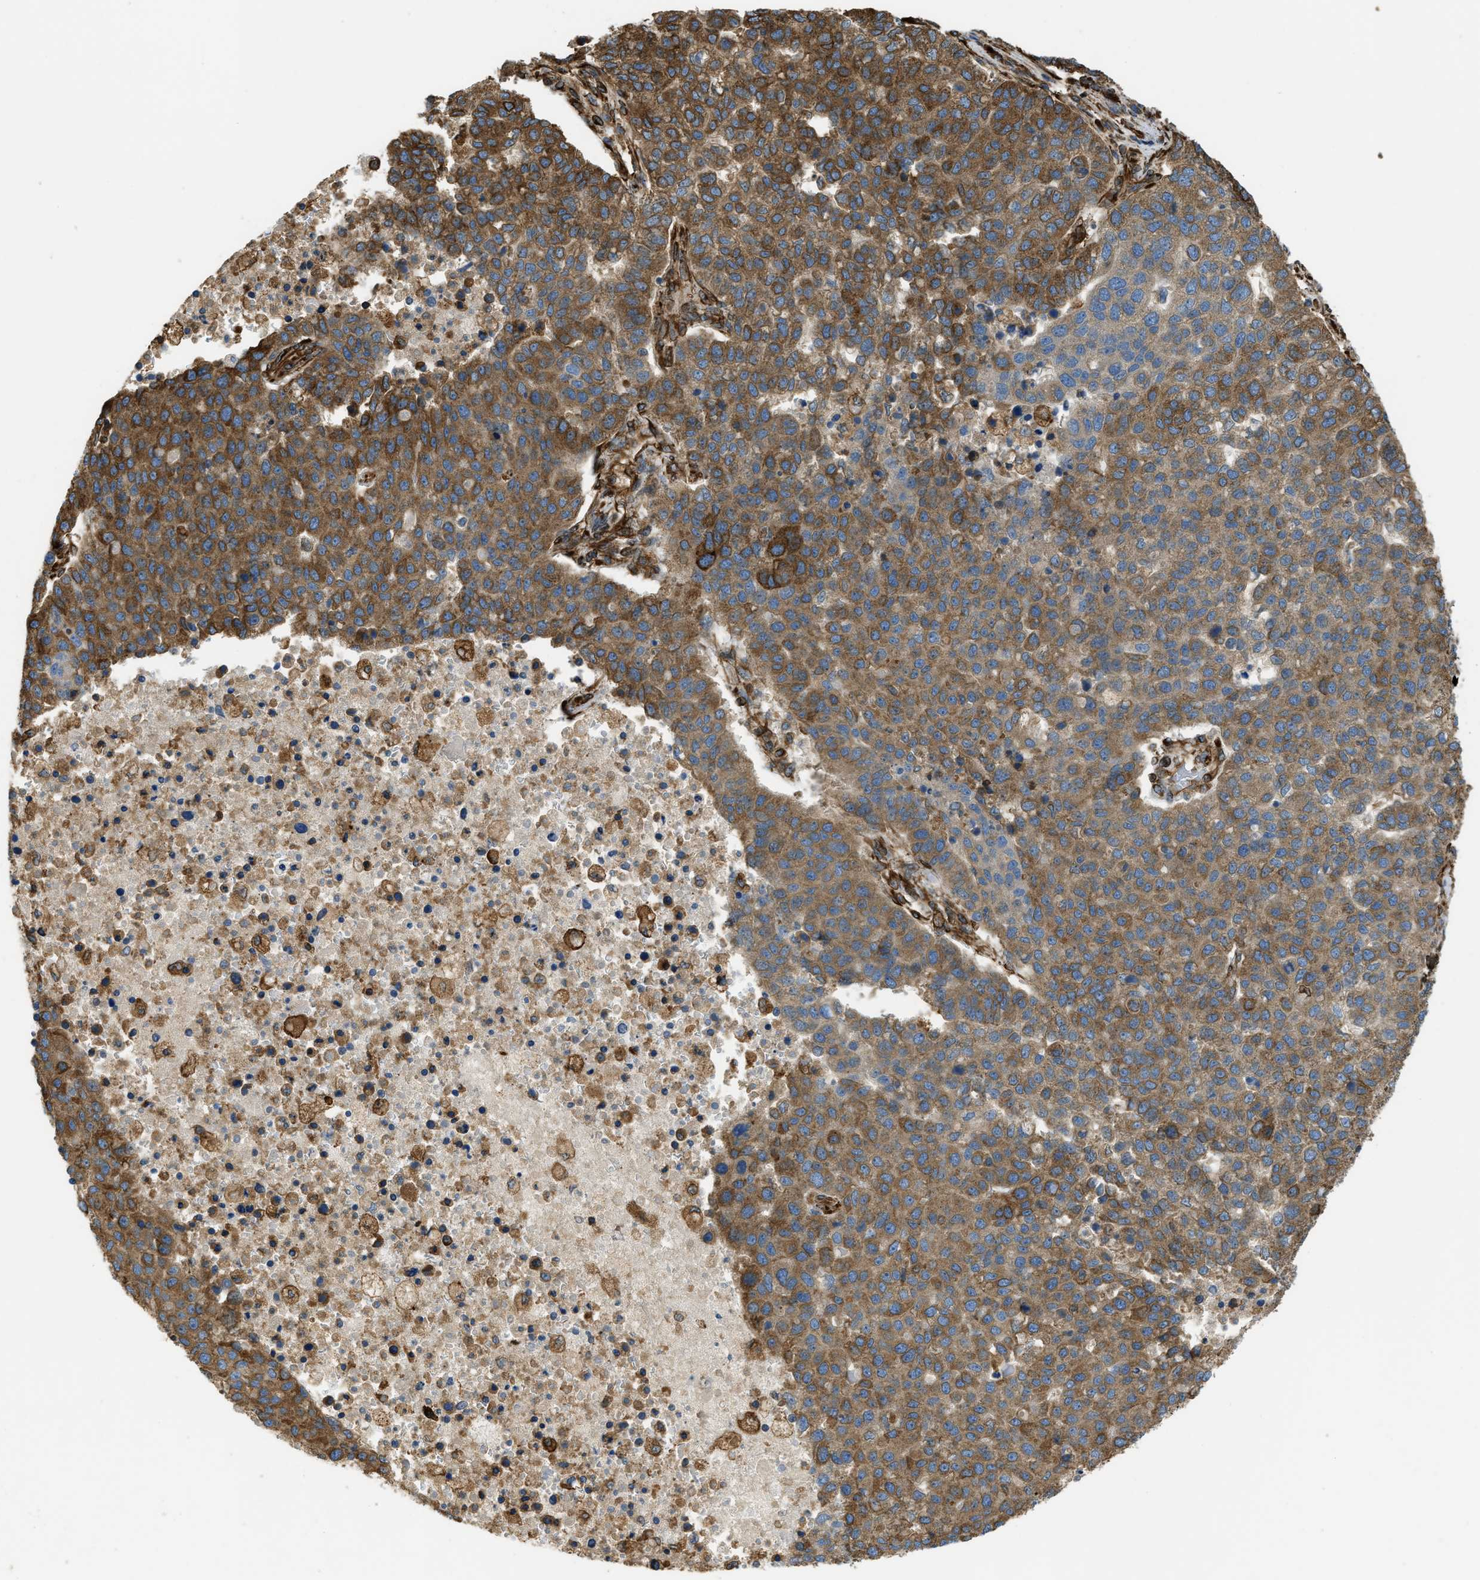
{"staining": {"intensity": "moderate", "quantity": ">75%", "location": "cytoplasmic/membranous"}, "tissue": "pancreatic cancer", "cell_type": "Tumor cells", "image_type": "cancer", "snomed": [{"axis": "morphology", "description": "Adenocarcinoma, NOS"}, {"axis": "topography", "description": "Pancreas"}], "caption": "Pancreatic adenocarcinoma stained with immunohistochemistry (IHC) shows moderate cytoplasmic/membranous staining in approximately >75% of tumor cells.", "gene": "BEX3", "patient": {"sex": "female", "age": 61}}